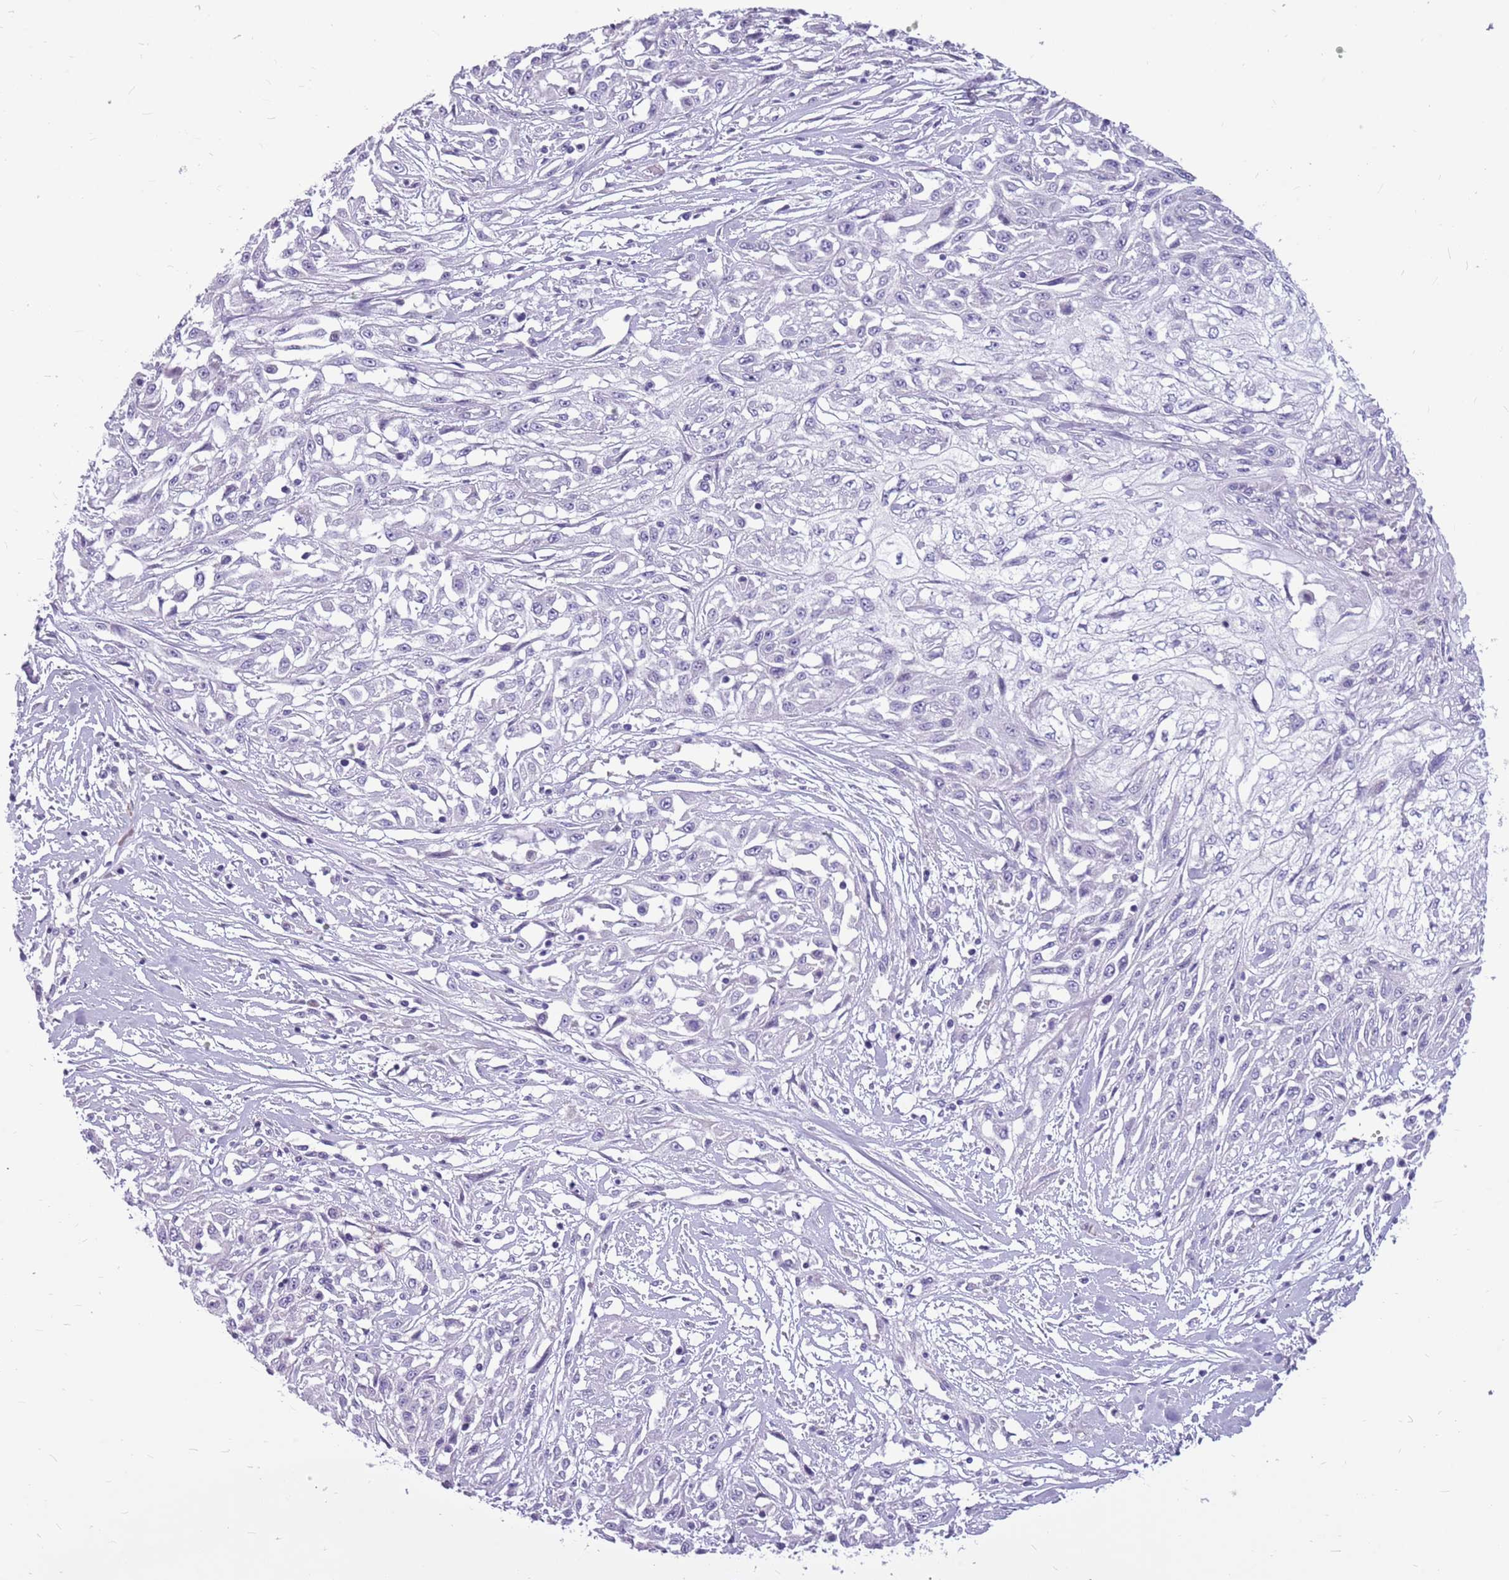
{"staining": {"intensity": "negative", "quantity": "none", "location": "none"}, "tissue": "skin cancer", "cell_type": "Tumor cells", "image_type": "cancer", "snomed": [{"axis": "morphology", "description": "Squamous cell carcinoma, NOS"}, {"axis": "morphology", "description": "Squamous cell carcinoma, metastatic, NOS"}, {"axis": "topography", "description": "Skin"}, {"axis": "topography", "description": "Lymph node"}], "caption": "Squamous cell carcinoma (skin) was stained to show a protein in brown. There is no significant positivity in tumor cells. (Stains: DAB (3,3'-diaminobenzidine) IHC with hematoxylin counter stain, Microscopy: brightfield microscopy at high magnification).", "gene": "ZNF425", "patient": {"sex": "male", "age": 75}}